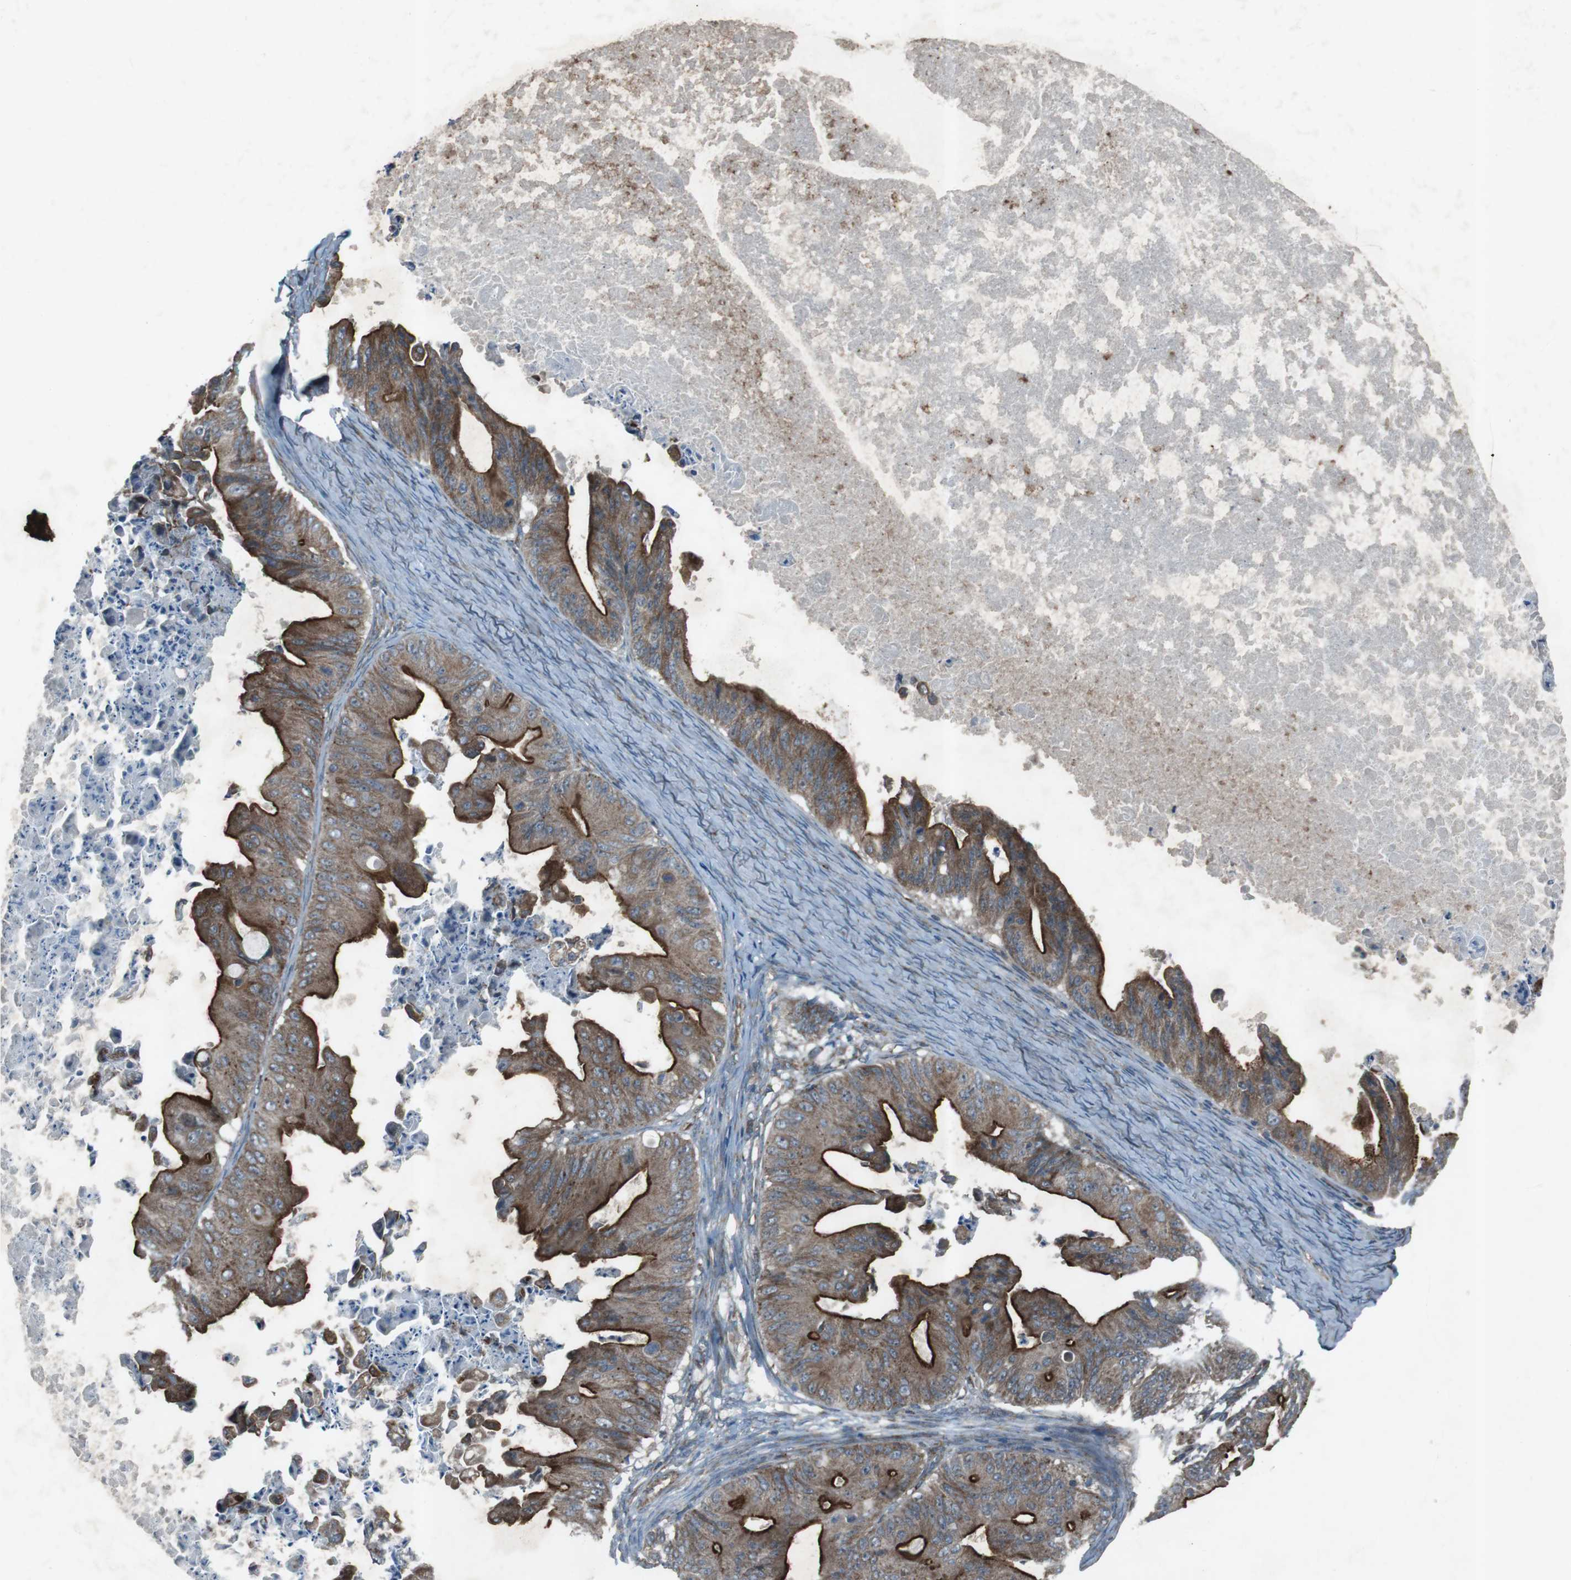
{"staining": {"intensity": "moderate", "quantity": ">75%", "location": "cytoplasmic/membranous"}, "tissue": "ovarian cancer", "cell_type": "Tumor cells", "image_type": "cancer", "snomed": [{"axis": "morphology", "description": "Cystadenocarcinoma, mucinous, NOS"}, {"axis": "topography", "description": "Ovary"}], "caption": "Ovarian cancer stained with DAB IHC demonstrates medium levels of moderate cytoplasmic/membranous positivity in approximately >75% of tumor cells. Using DAB (brown) and hematoxylin (blue) stains, captured at high magnification using brightfield microscopy.", "gene": "SLC41A1", "patient": {"sex": "female", "age": 37}}